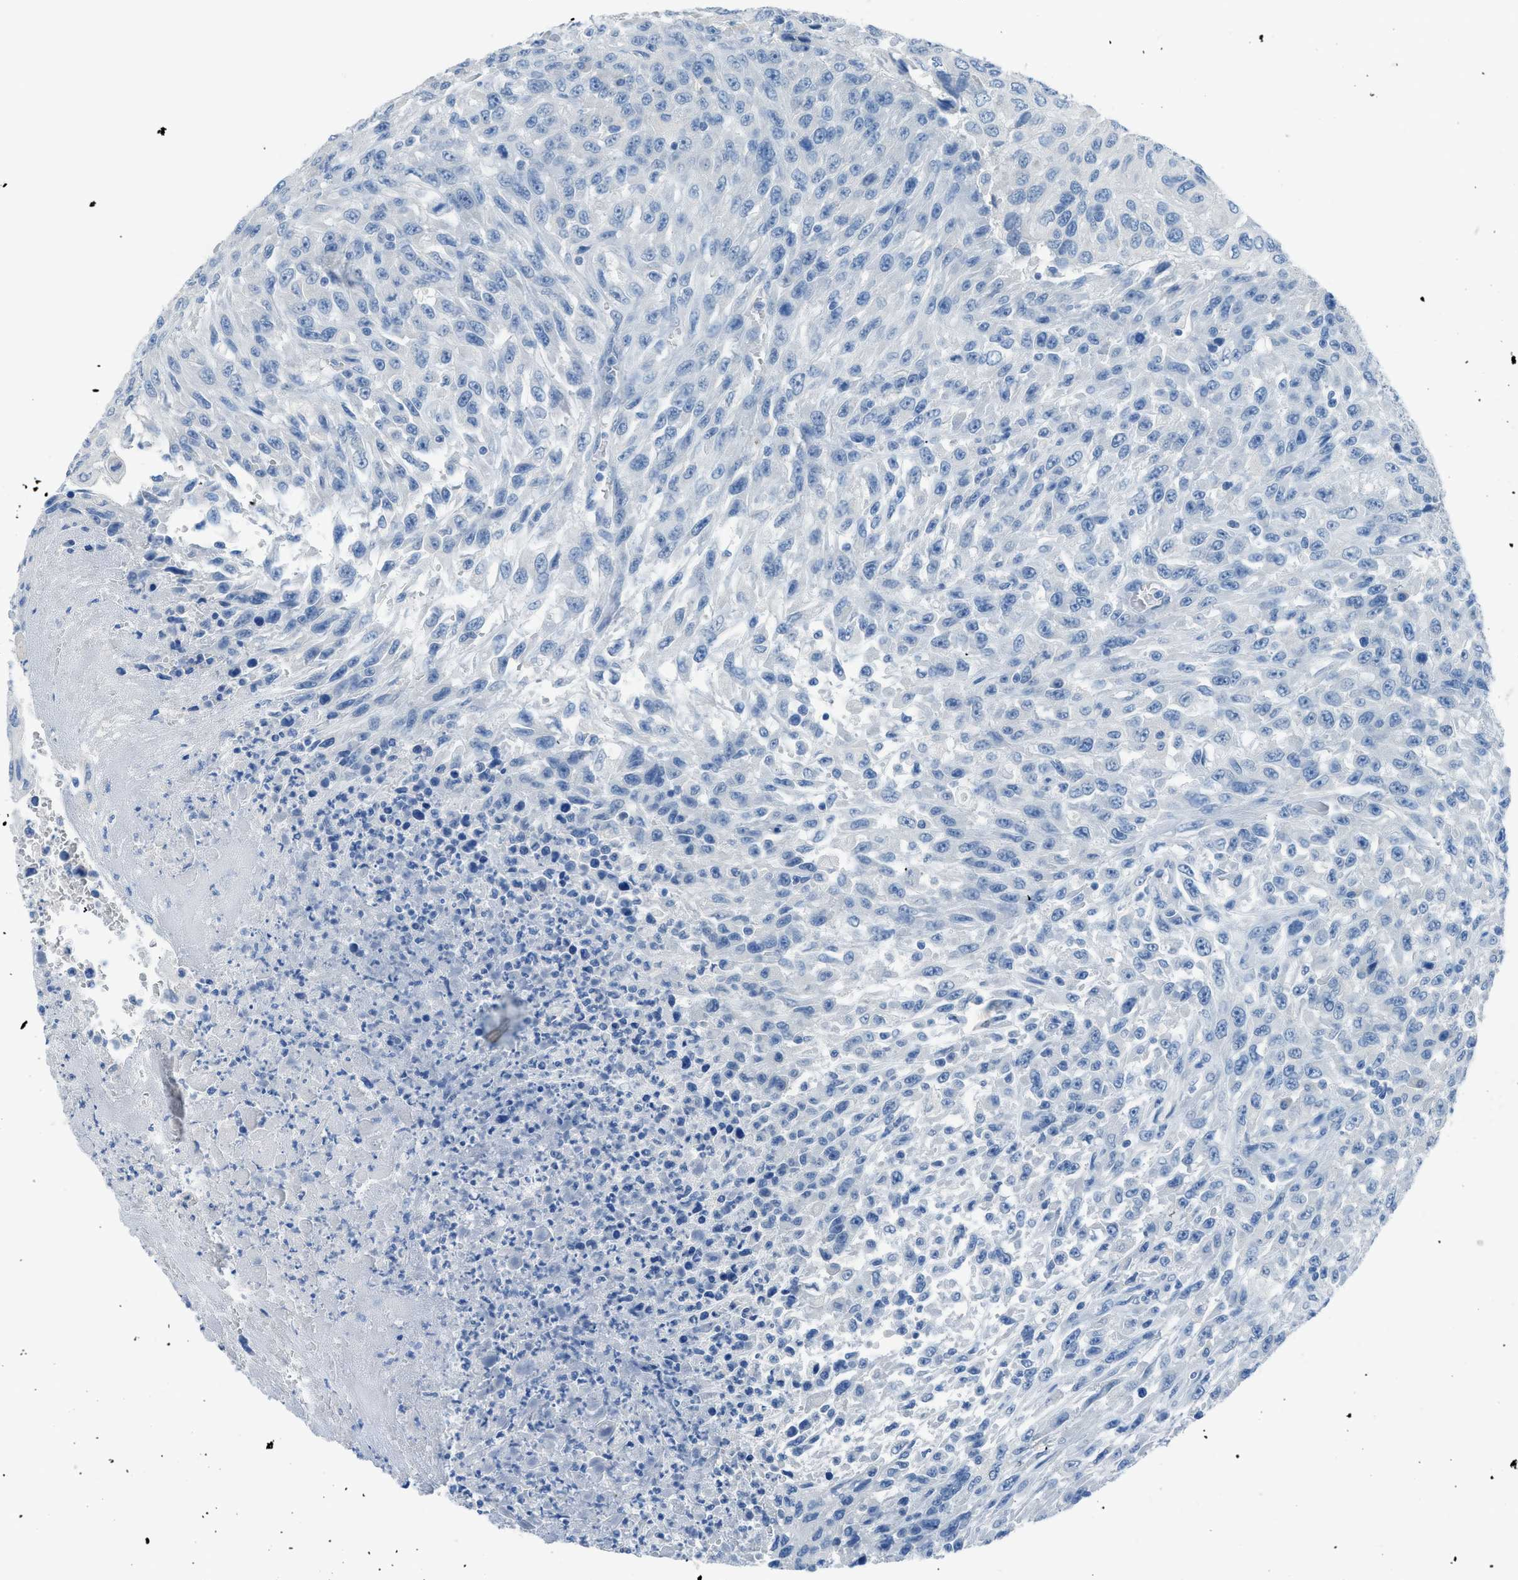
{"staining": {"intensity": "negative", "quantity": "none", "location": "none"}, "tissue": "urothelial cancer", "cell_type": "Tumor cells", "image_type": "cancer", "snomed": [{"axis": "morphology", "description": "Urothelial carcinoma, High grade"}, {"axis": "topography", "description": "Urinary bladder"}], "caption": "Tumor cells show no significant protein staining in high-grade urothelial carcinoma.", "gene": "ACAN", "patient": {"sex": "male", "age": 66}}